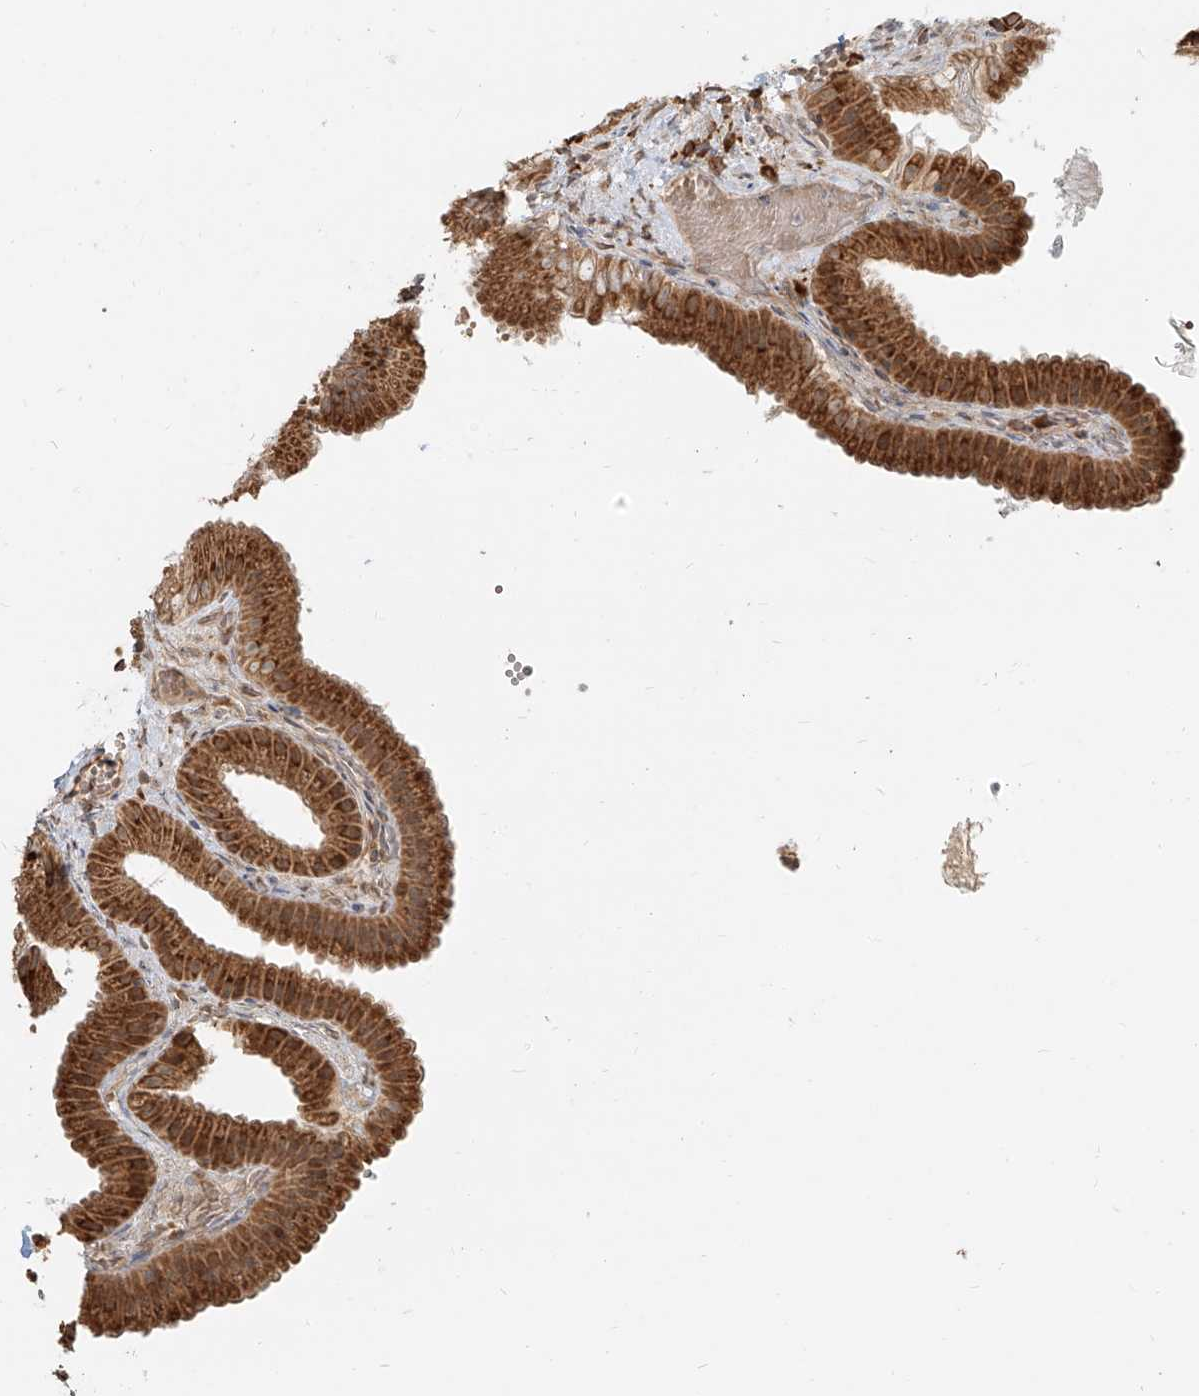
{"staining": {"intensity": "strong", "quantity": ">75%", "location": "cytoplasmic/membranous"}, "tissue": "gallbladder", "cell_type": "Glandular cells", "image_type": "normal", "snomed": [{"axis": "morphology", "description": "Normal tissue, NOS"}, {"axis": "topography", "description": "Gallbladder"}], "caption": "Immunohistochemical staining of benign human gallbladder shows high levels of strong cytoplasmic/membranous staining in approximately >75% of glandular cells.", "gene": "UBE2K", "patient": {"sex": "female", "age": 30}}